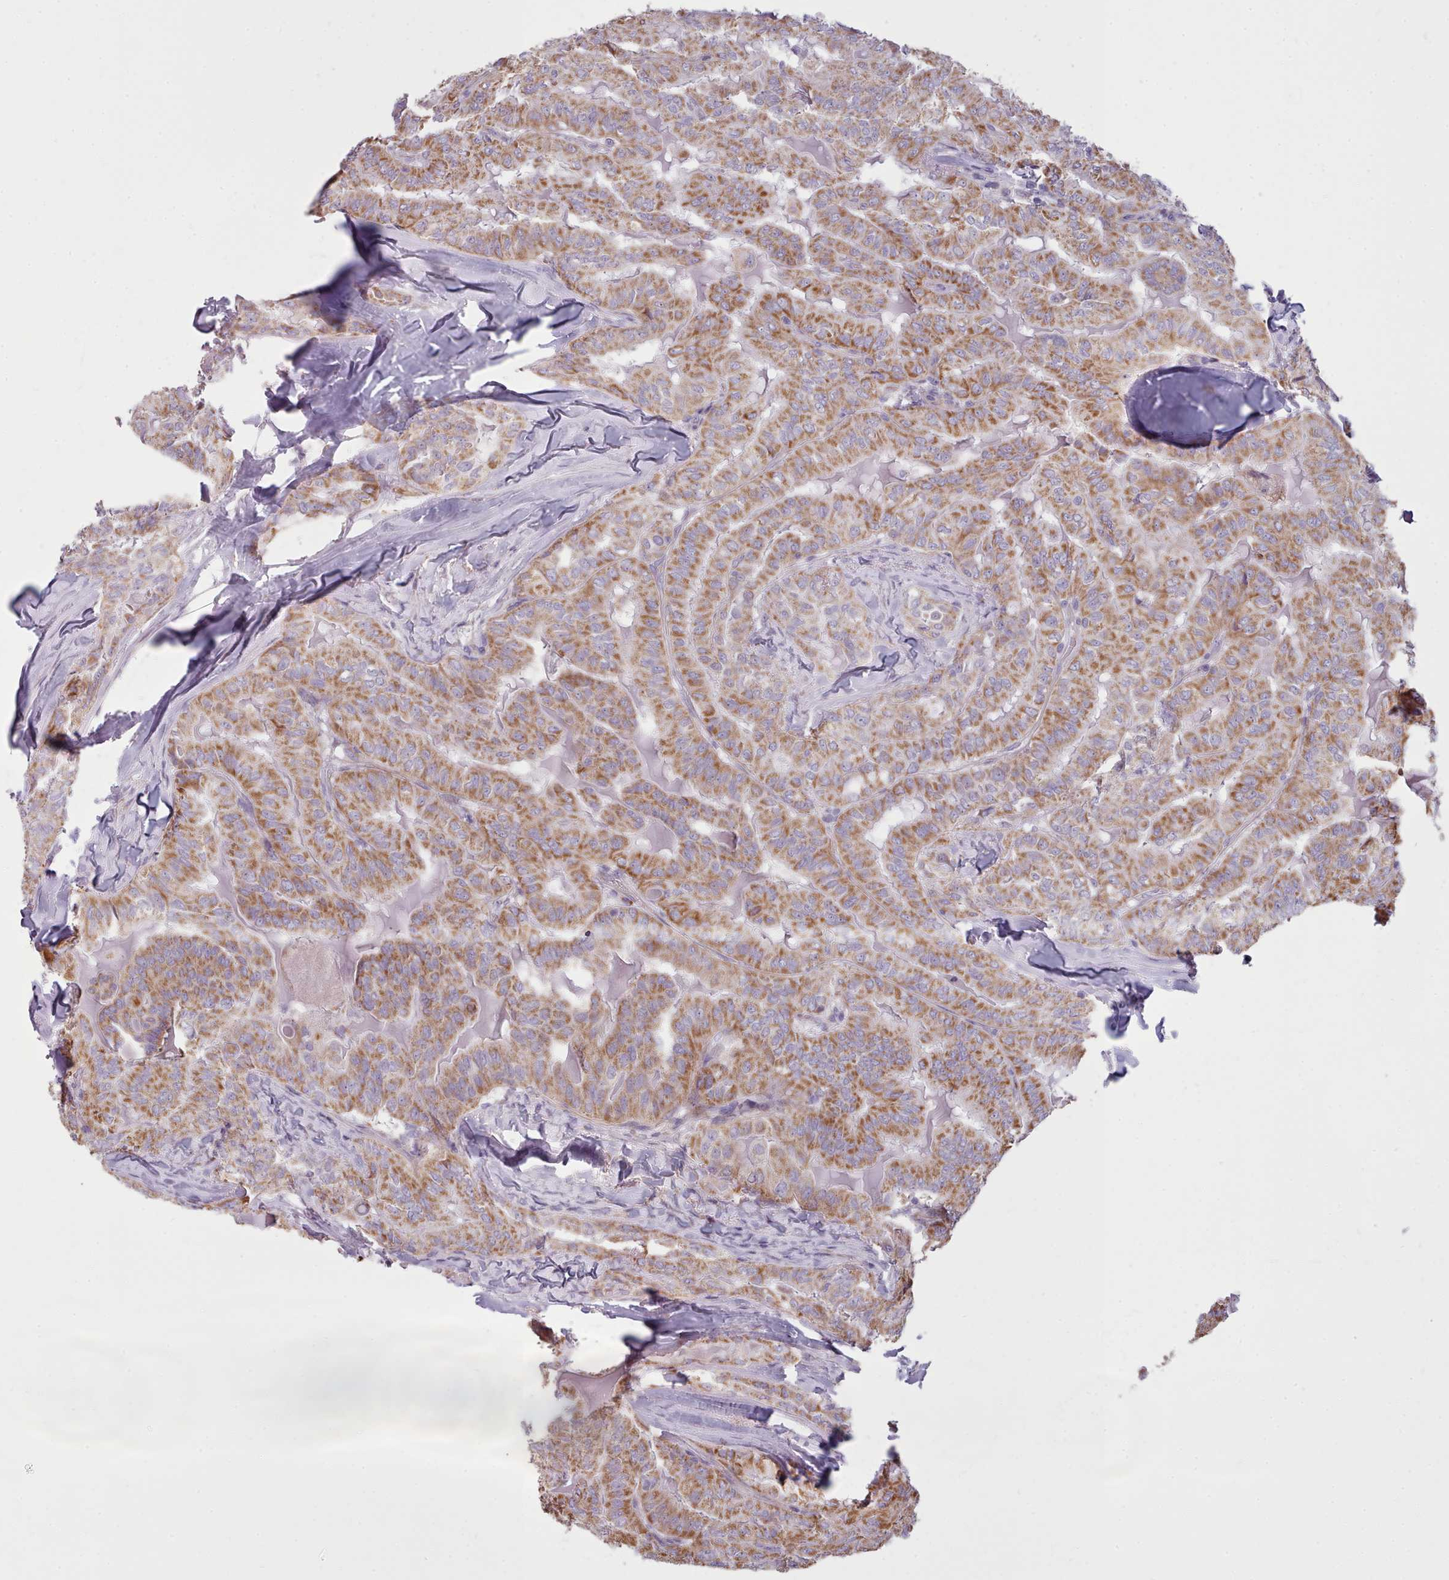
{"staining": {"intensity": "moderate", "quantity": ">75%", "location": "cytoplasmic/membranous"}, "tissue": "thyroid cancer", "cell_type": "Tumor cells", "image_type": "cancer", "snomed": [{"axis": "morphology", "description": "Papillary adenocarcinoma, NOS"}, {"axis": "topography", "description": "Thyroid gland"}], "caption": "IHC histopathology image of human thyroid cancer stained for a protein (brown), which demonstrates medium levels of moderate cytoplasmic/membranous positivity in about >75% of tumor cells.", "gene": "SLC52A3", "patient": {"sex": "female", "age": 68}}